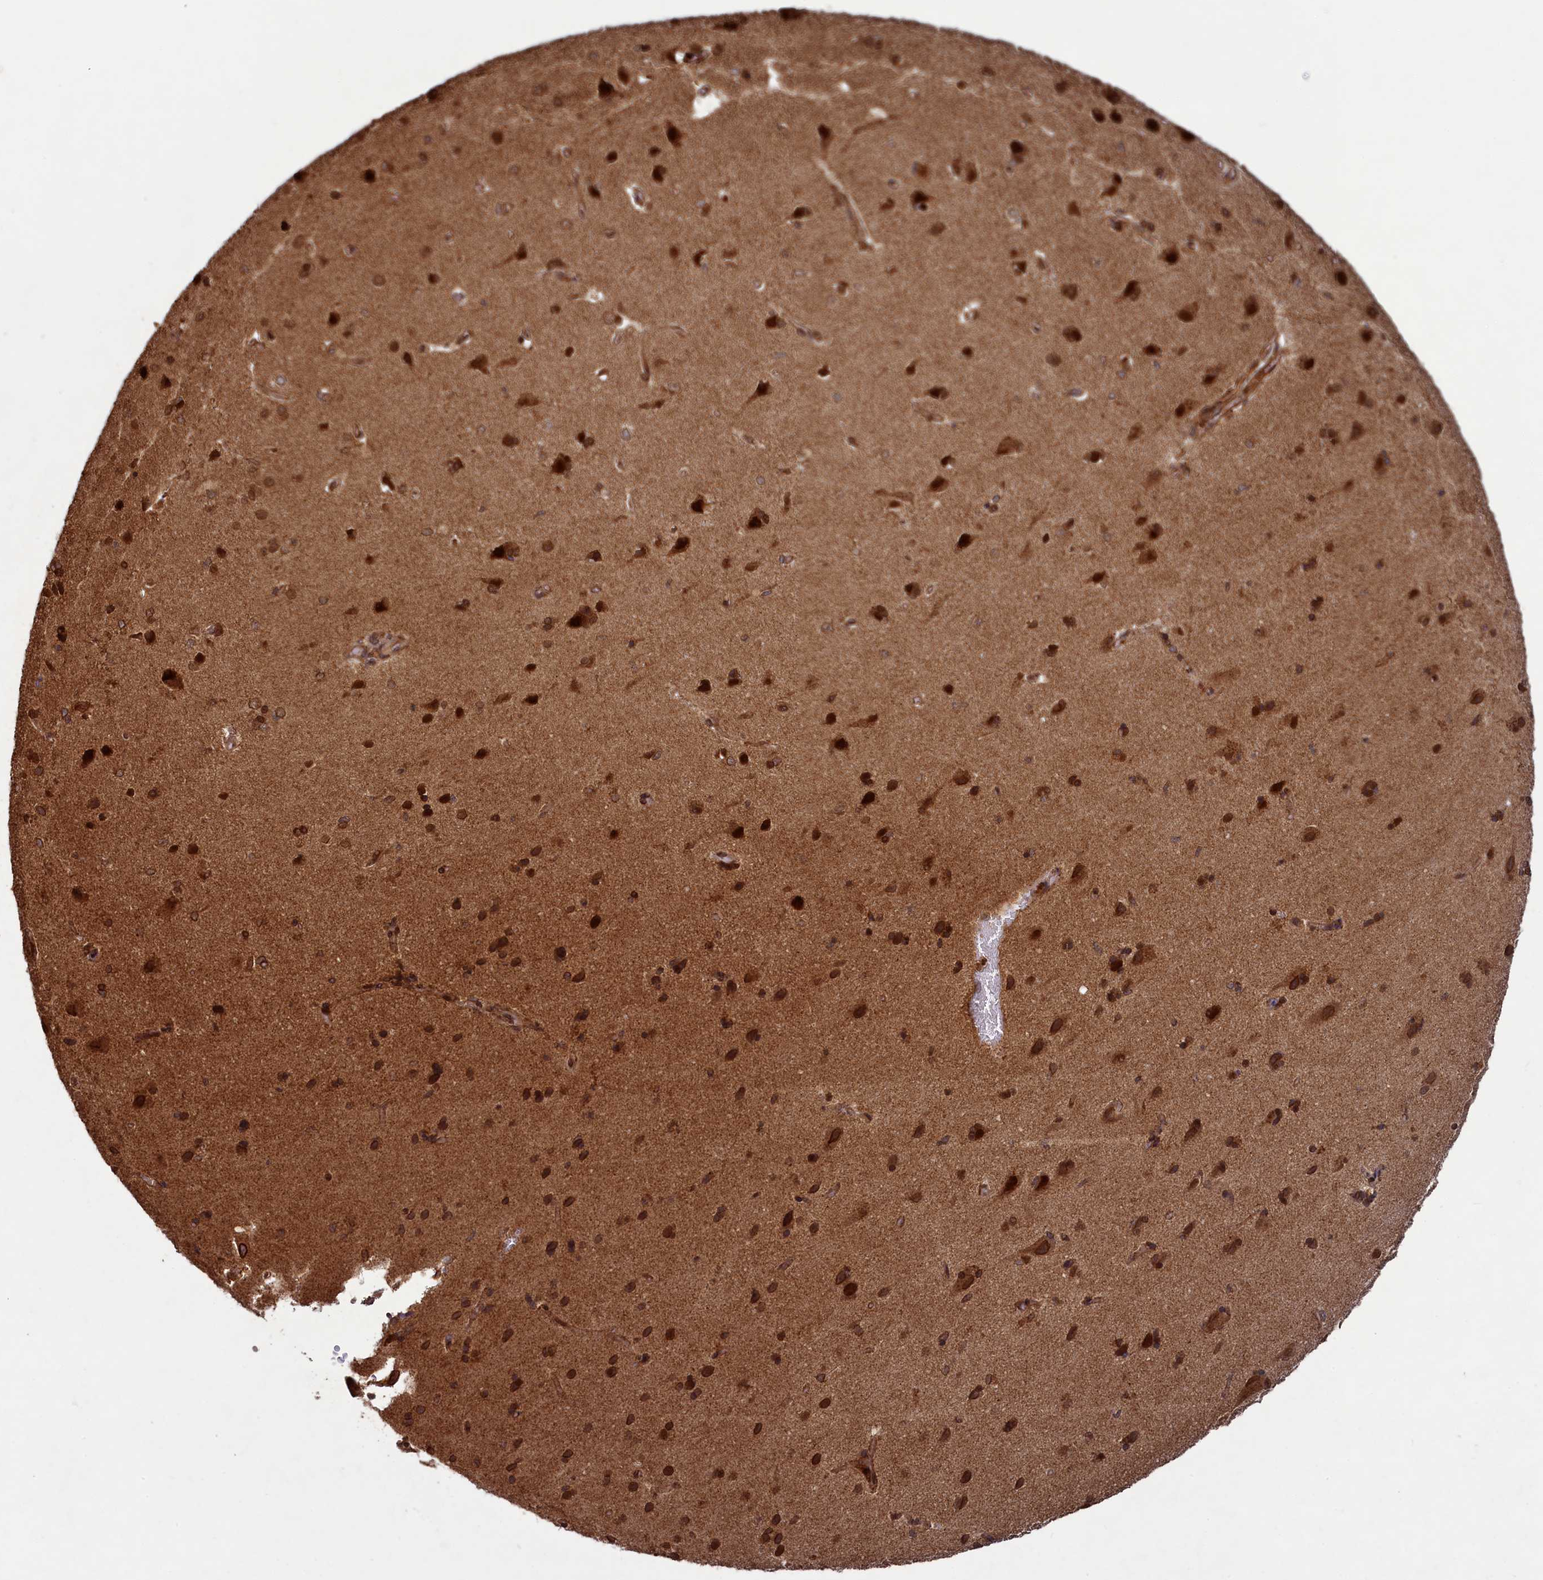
{"staining": {"intensity": "moderate", "quantity": ">75%", "location": "cytoplasmic/membranous,nuclear"}, "tissue": "cerebral cortex", "cell_type": "Endothelial cells", "image_type": "normal", "snomed": [{"axis": "morphology", "description": "Normal tissue, NOS"}, {"axis": "topography", "description": "Cerebral cortex"}], "caption": "Protein staining of benign cerebral cortex displays moderate cytoplasmic/membranous,nuclear positivity in about >75% of endothelial cells. The staining was performed using DAB to visualize the protein expression in brown, while the nuclei were stained in blue with hematoxylin (Magnification: 20x).", "gene": "NAE1", "patient": {"sex": "male", "age": 62}}